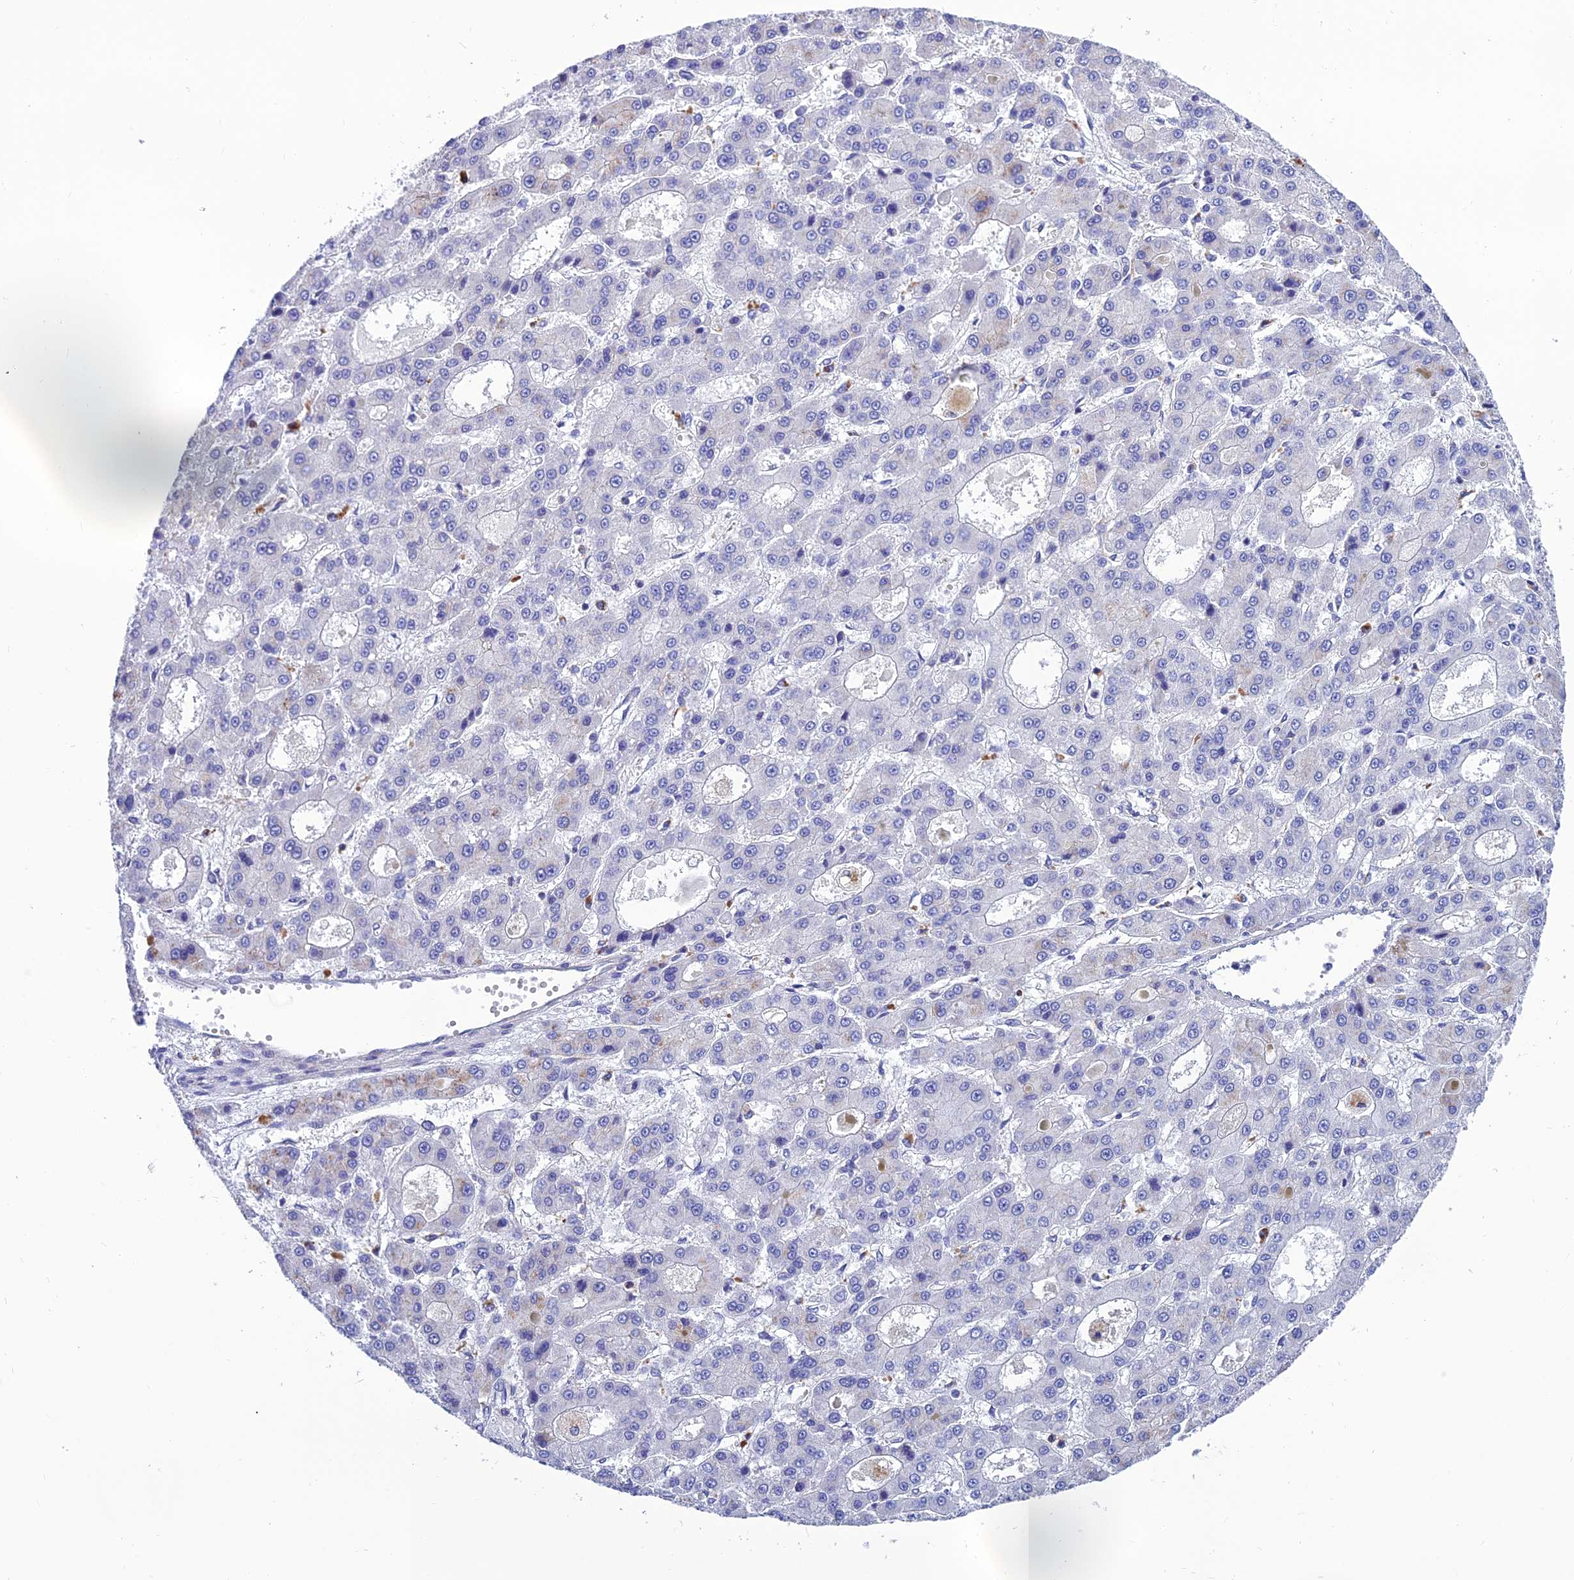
{"staining": {"intensity": "negative", "quantity": "none", "location": "none"}, "tissue": "liver cancer", "cell_type": "Tumor cells", "image_type": "cancer", "snomed": [{"axis": "morphology", "description": "Carcinoma, Hepatocellular, NOS"}, {"axis": "topography", "description": "Liver"}], "caption": "High power microscopy micrograph of an immunohistochemistry histopathology image of hepatocellular carcinoma (liver), revealing no significant staining in tumor cells.", "gene": "PPP1R18", "patient": {"sex": "male", "age": 70}}